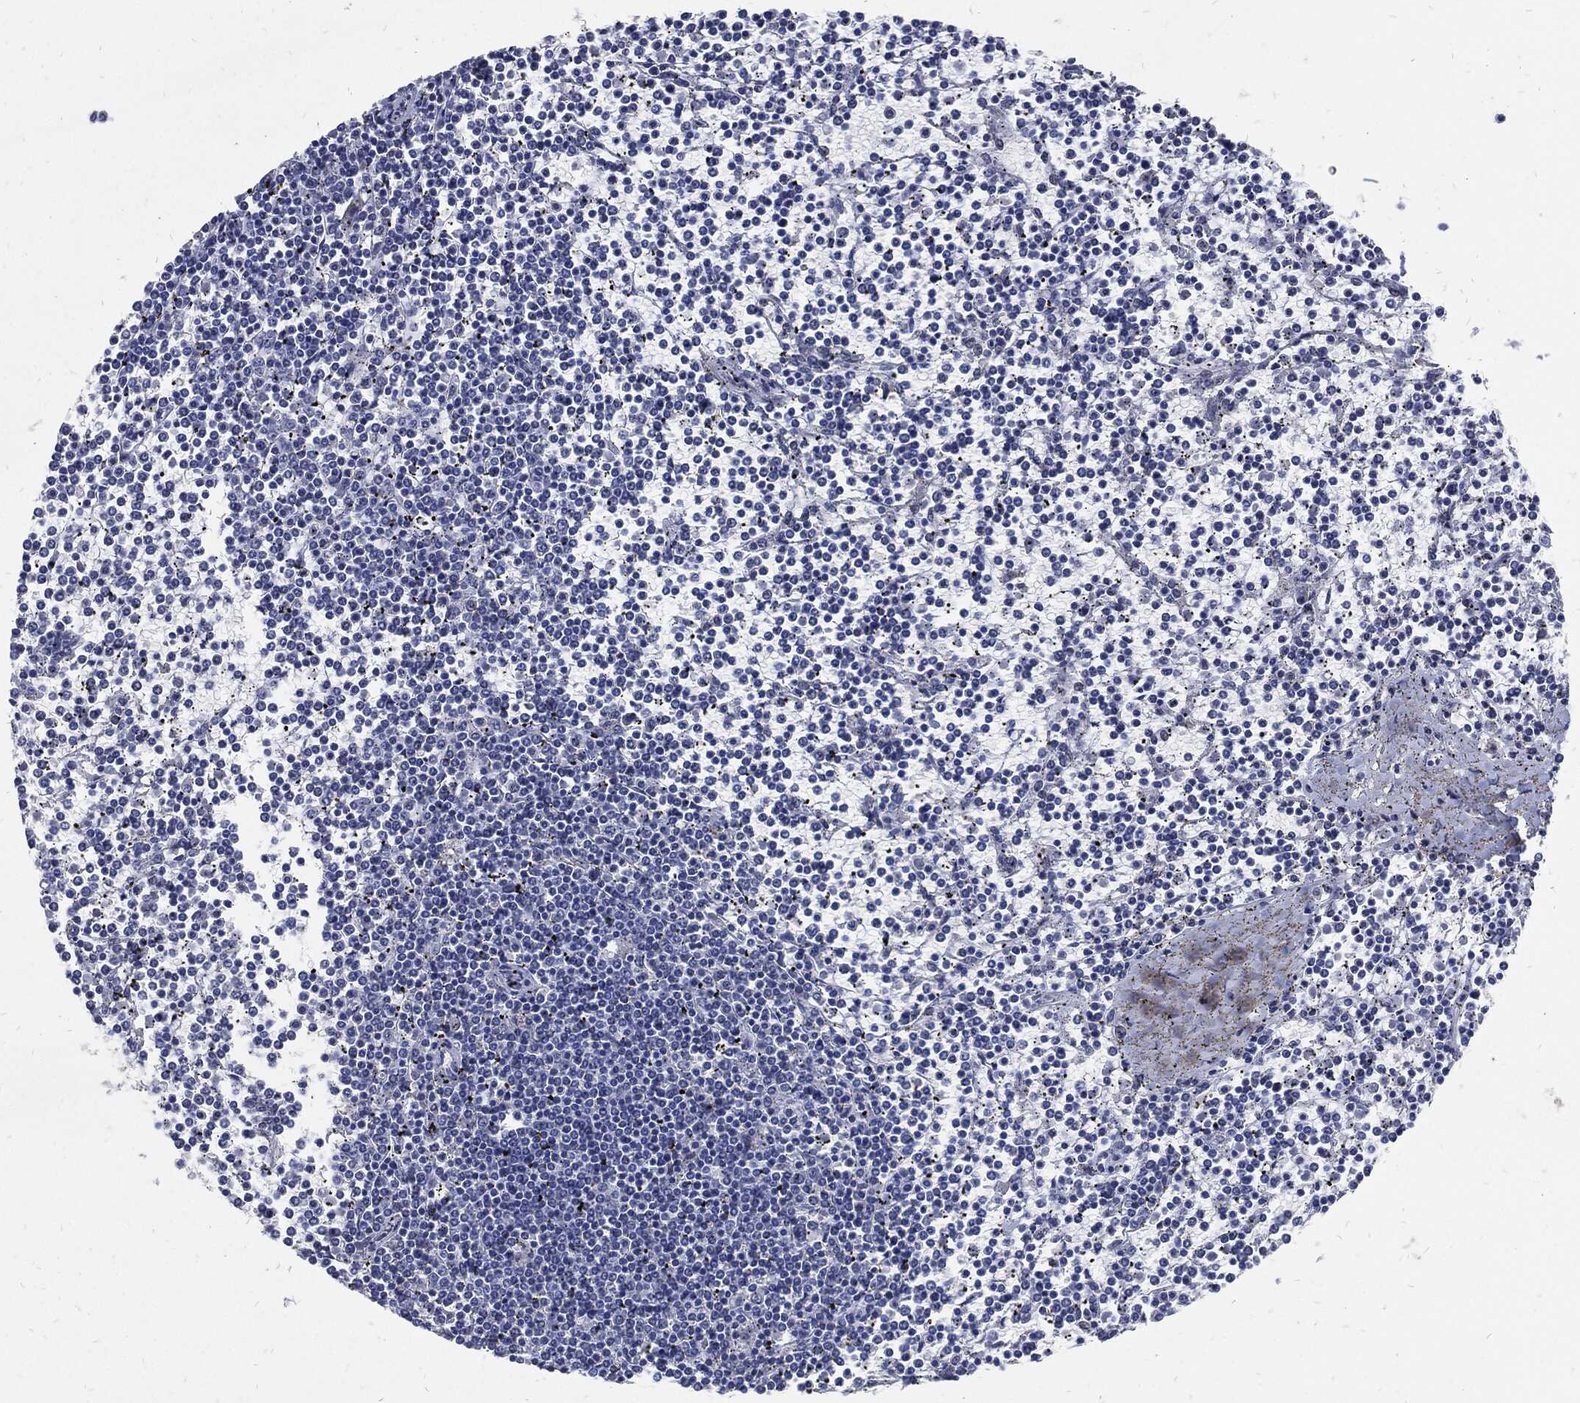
{"staining": {"intensity": "negative", "quantity": "none", "location": "none"}, "tissue": "lymphoma", "cell_type": "Tumor cells", "image_type": "cancer", "snomed": [{"axis": "morphology", "description": "Malignant lymphoma, non-Hodgkin's type, Low grade"}, {"axis": "topography", "description": "Spleen"}], "caption": "Tumor cells show no significant protein staining in lymphoma.", "gene": "JUN", "patient": {"sex": "female", "age": 19}}